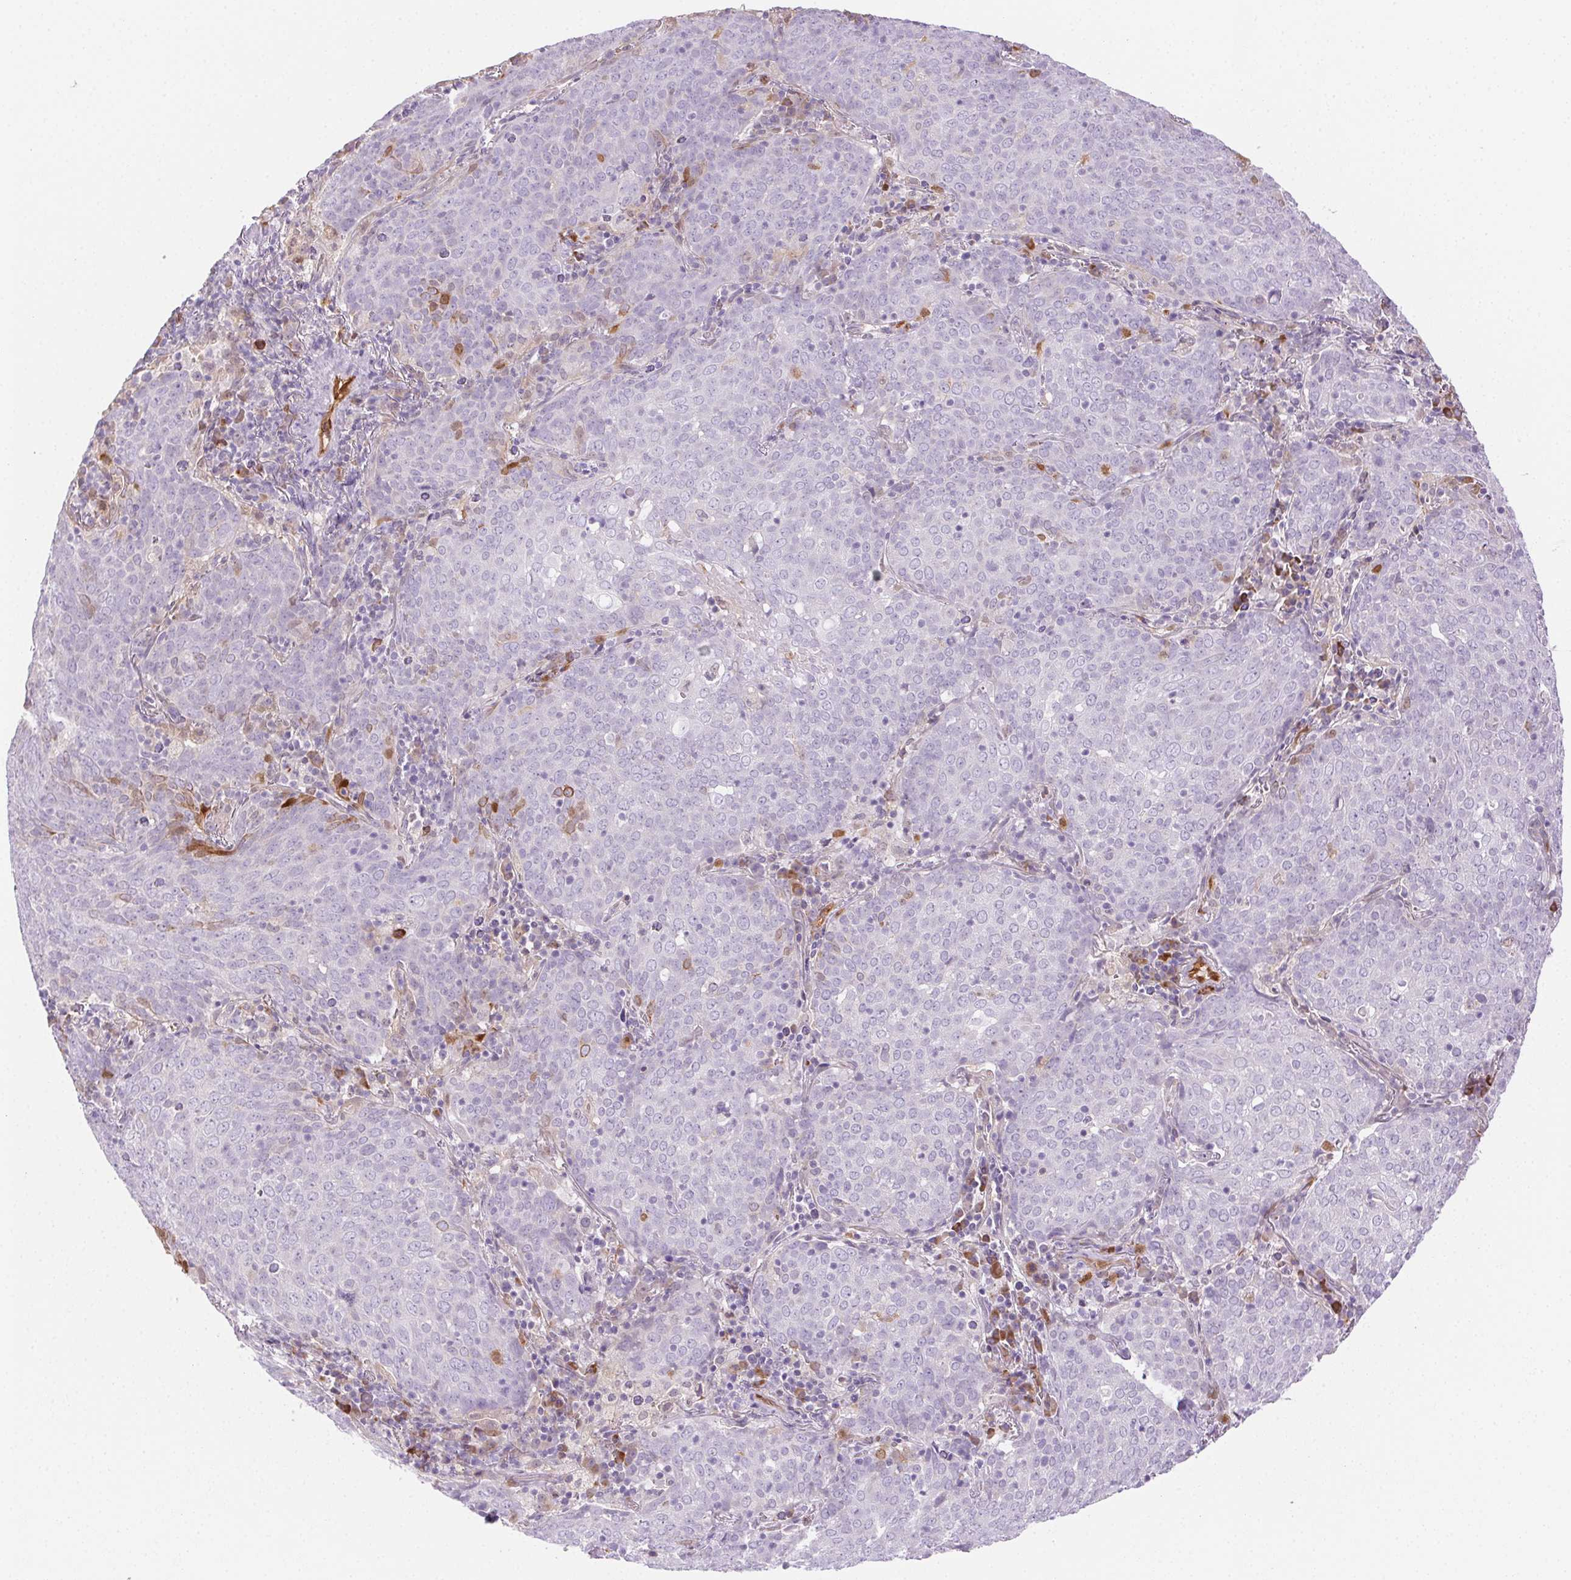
{"staining": {"intensity": "negative", "quantity": "none", "location": "none"}, "tissue": "lung cancer", "cell_type": "Tumor cells", "image_type": "cancer", "snomed": [{"axis": "morphology", "description": "Squamous cell carcinoma, NOS"}, {"axis": "topography", "description": "Lung"}], "caption": "The immunohistochemistry (IHC) histopathology image has no significant positivity in tumor cells of lung cancer (squamous cell carcinoma) tissue.", "gene": "TMEM45A", "patient": {"sex": "male", "age": 82}}